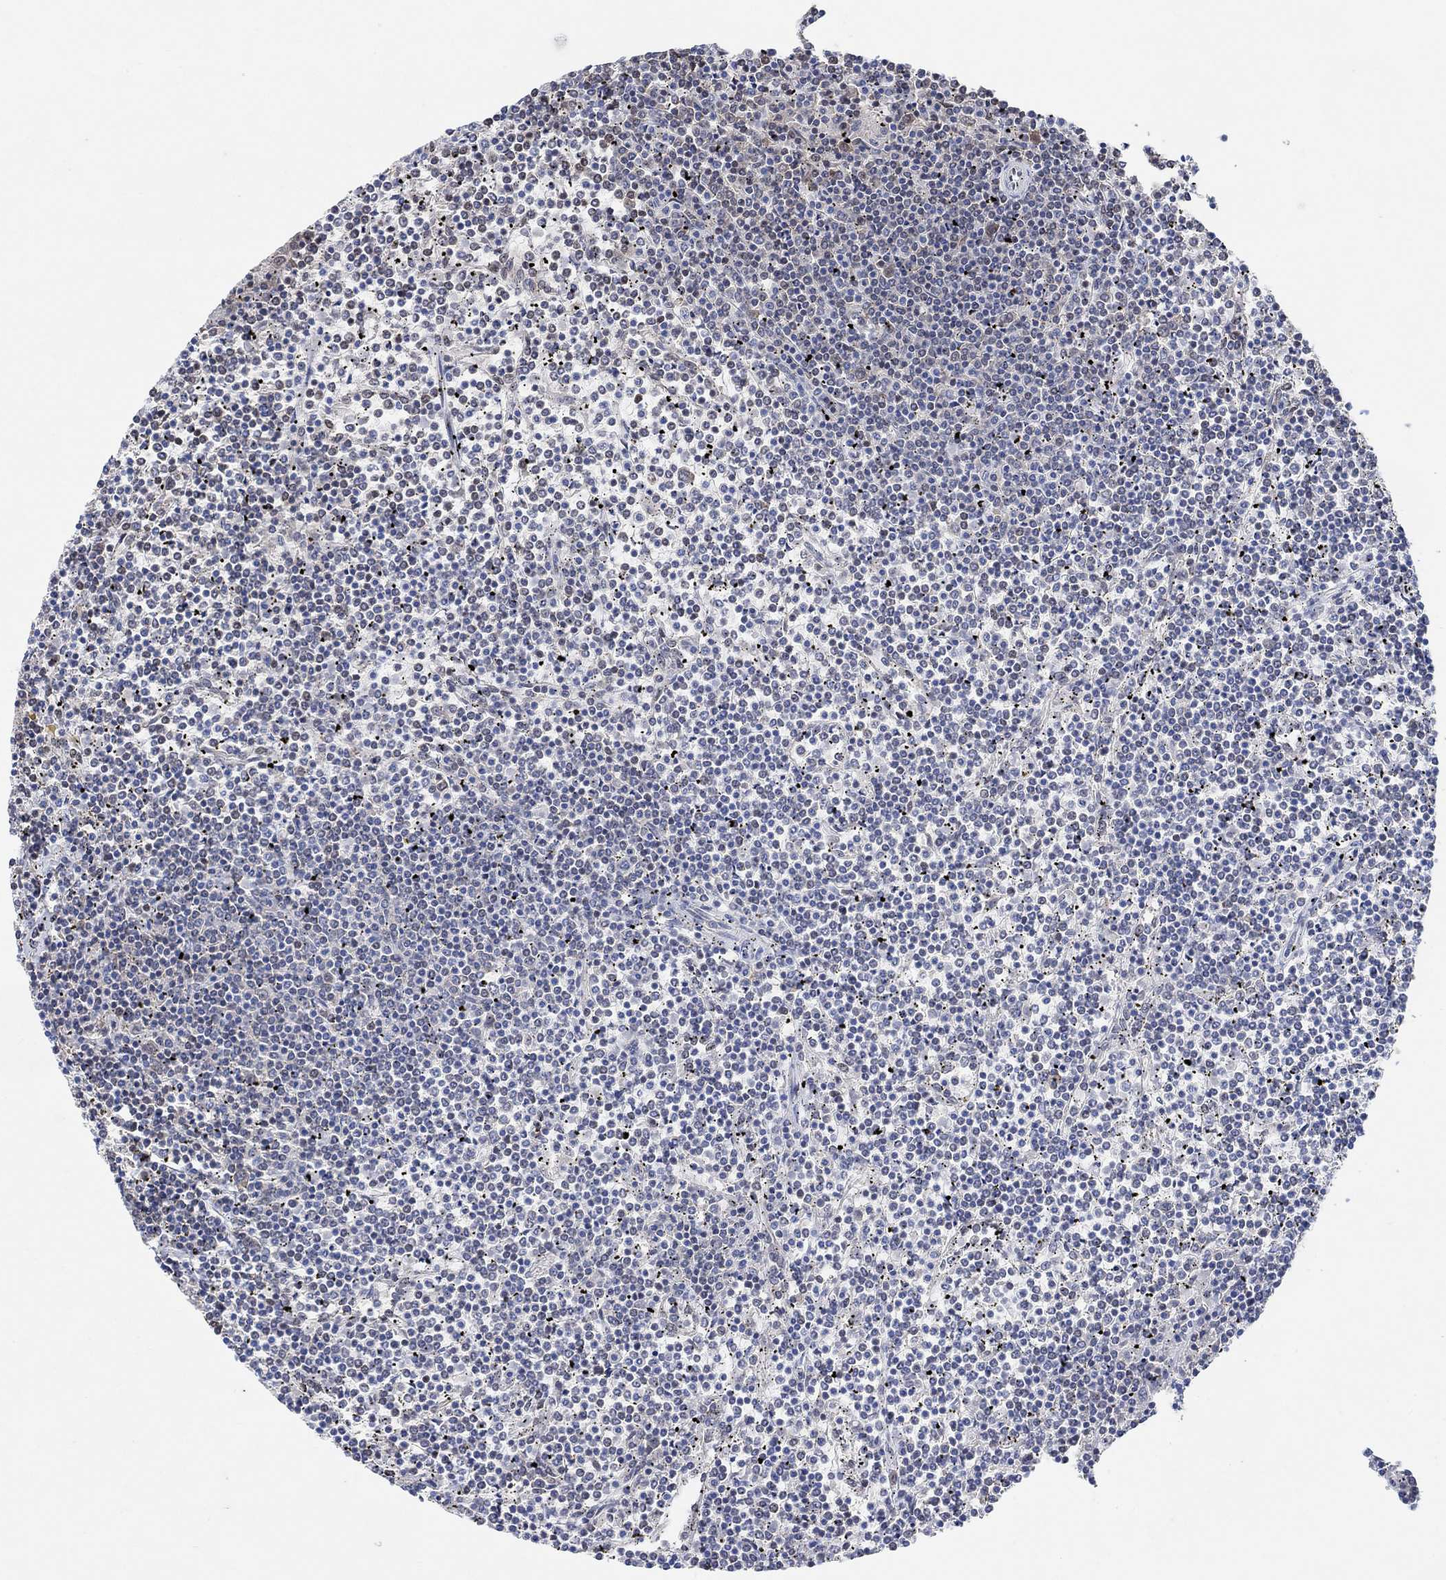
{"staining": {"intensity": "negative", "quantity": "none", "location": "none"}, "tissue": "lymphoma", "cell_type": "Tumor cells", "image_type": "cancer", "snomed": [{"axis": "morphology", "description": "Malignant lymphoma, non-Hodgkin's type, Low grade"}, {"axis": "topography", "description": "Spleen"}], "caption": "DAB immunohistochemical staining of human malignant lymphoma, non-Hodgkin's type (low-grade) displays no significant positivity in tumor cells.", "gene": "USP39", "patient": {"sex": "female", "age": 19}}